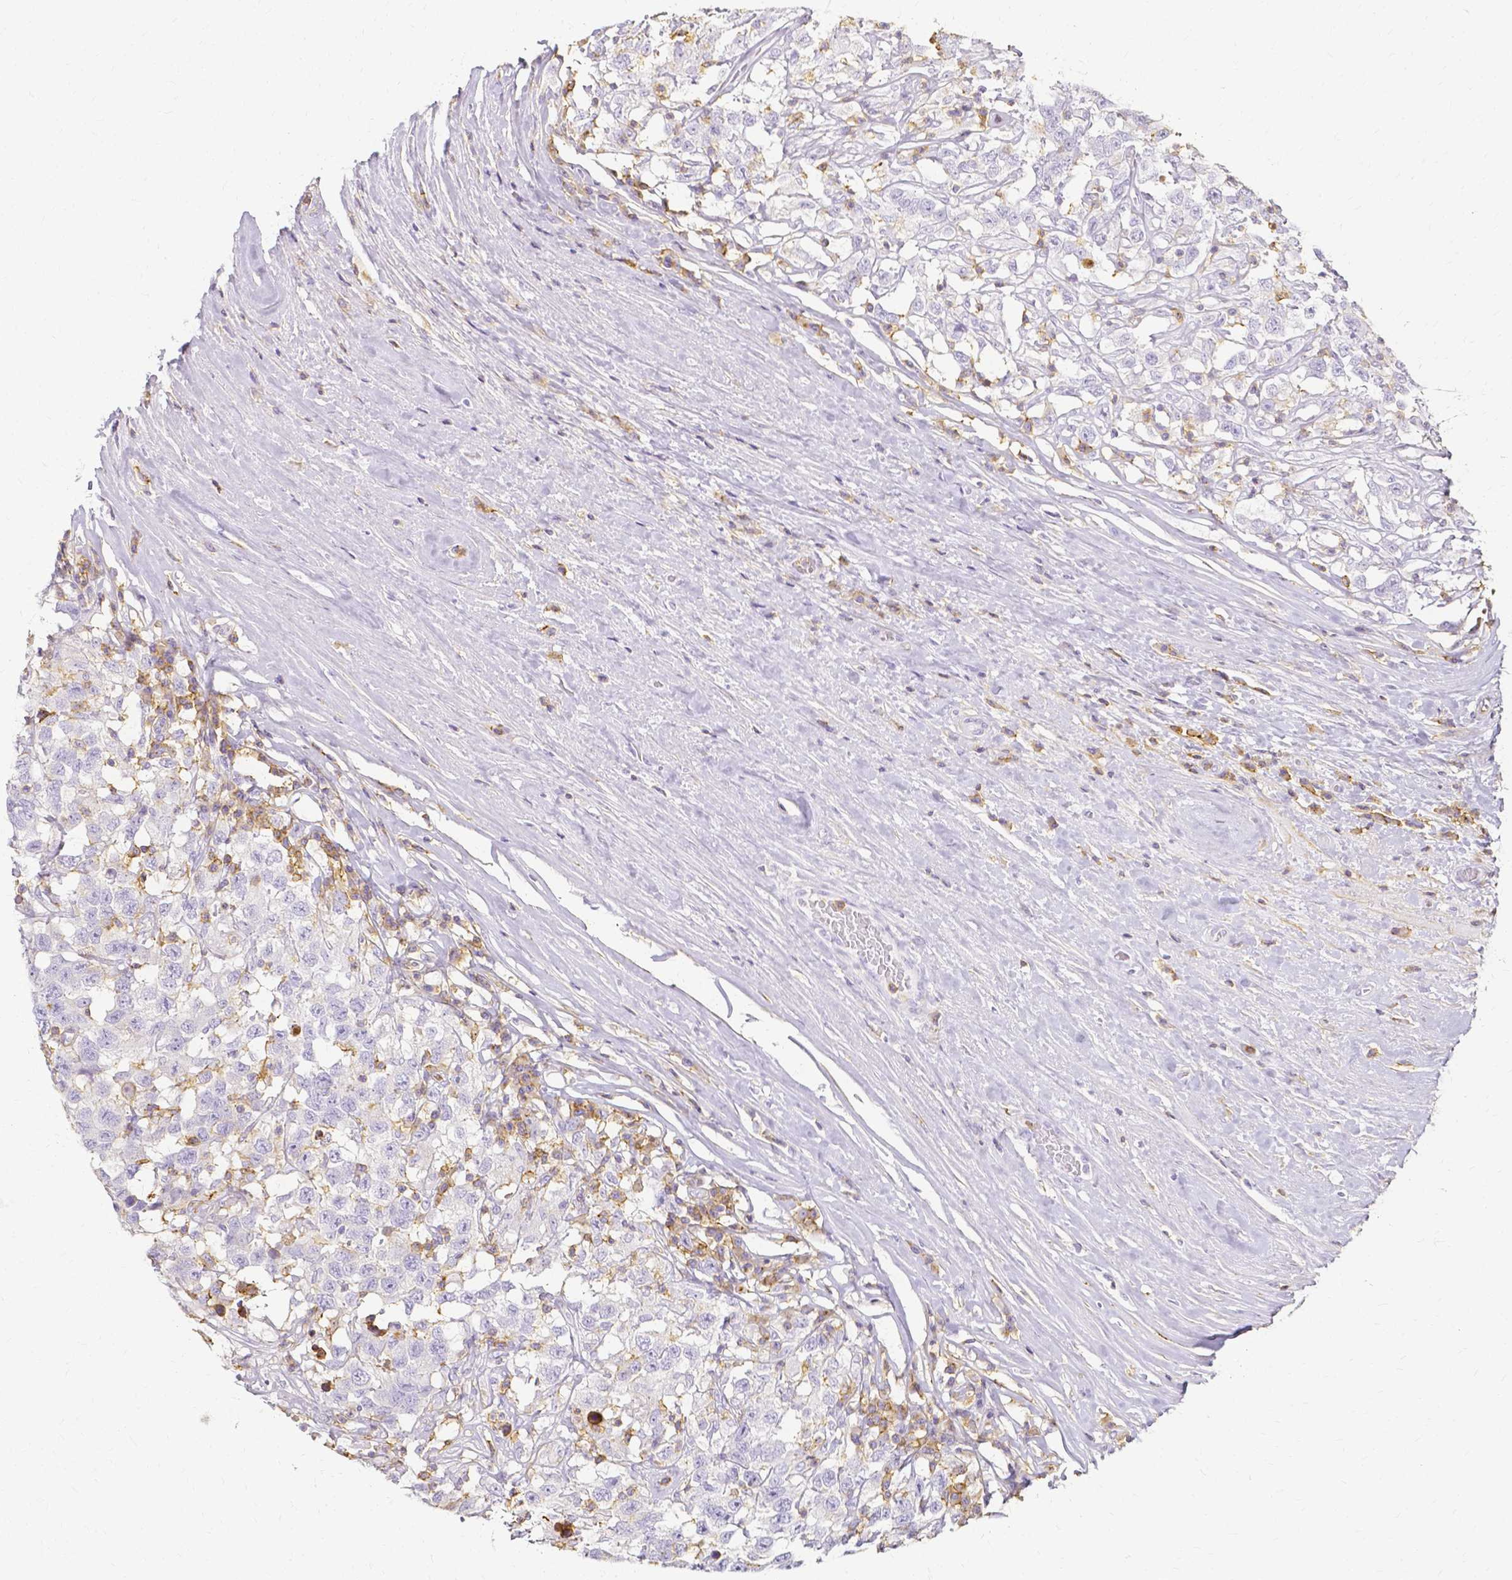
{"staining": {"intensity": "negative", "quantity": "none", "location": "none"}, "tissue": "testis cancer", "cell_type": "Tumor cells", "image_type": "cancer", "snomed": [{"axis": "morphology", "description": "Seminoma, NOS"}, {"axis": "topography", "description": "Testis"}], "caption": "Human testis cancer stained for a protein using immunohistochemistry demonstrates no positivity in tumor cells.", "gene": "HSPA12A", "patient": {"sex": "male", "age": 41}}